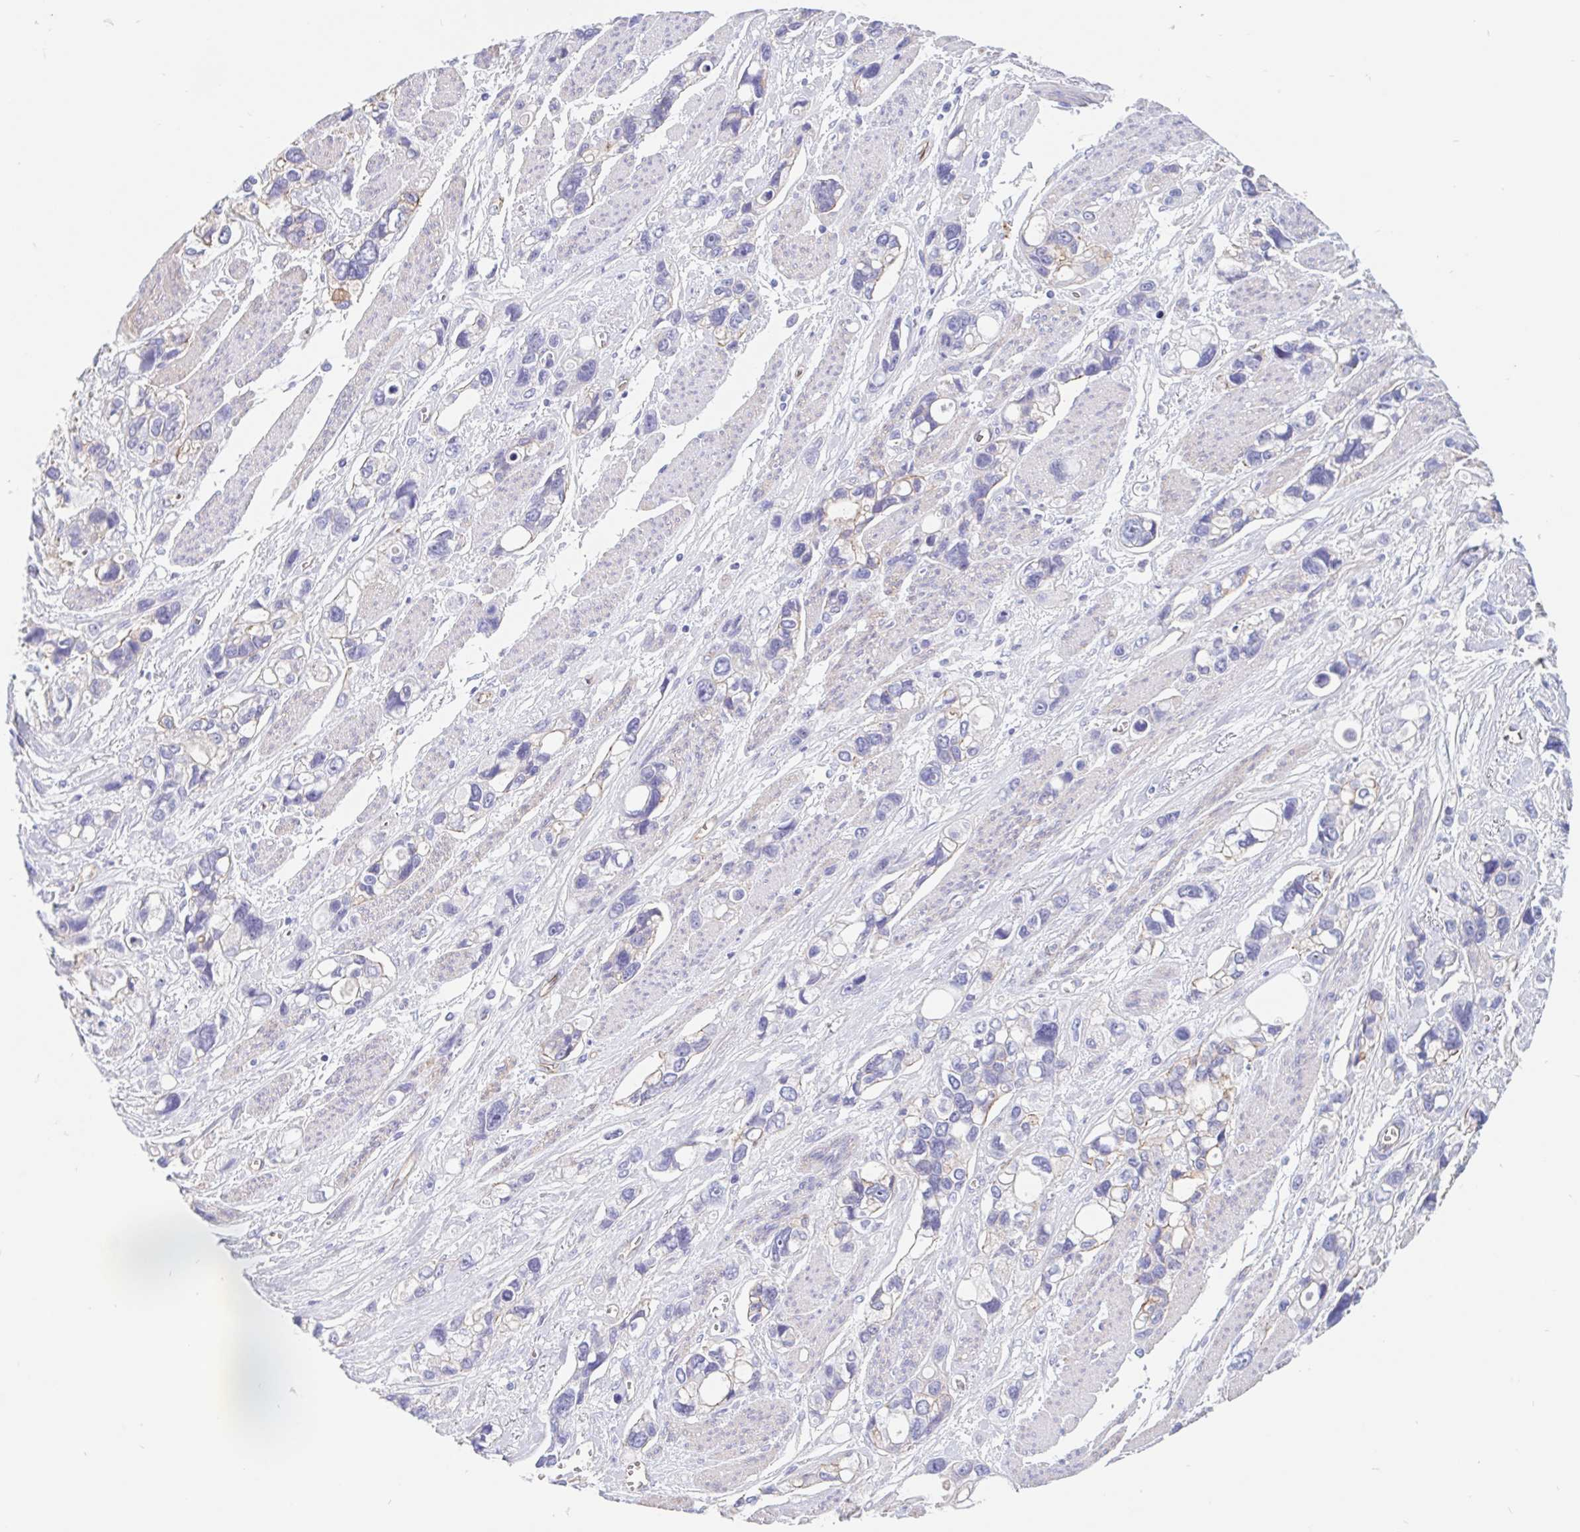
{"staining": {"intensity": "negative", "quantity": "none", "location": "none"}, "tissue": "stomach cancer", "cell_type": "Tumor cells", "image_type": "cancer", "snomed": [{"axis": "morphology", "description": "Adenocarcinoma, NOS"}, {"axis": "topography", "description": "Stomach, upper"}], "caption": "Immunohistochemical staining of human stomach cancer (adenocarcinoma) exhibits no significant staining in tumor cells.", "gene": "LIMCH1", "patient": {"sex": "female", "age": 81}}